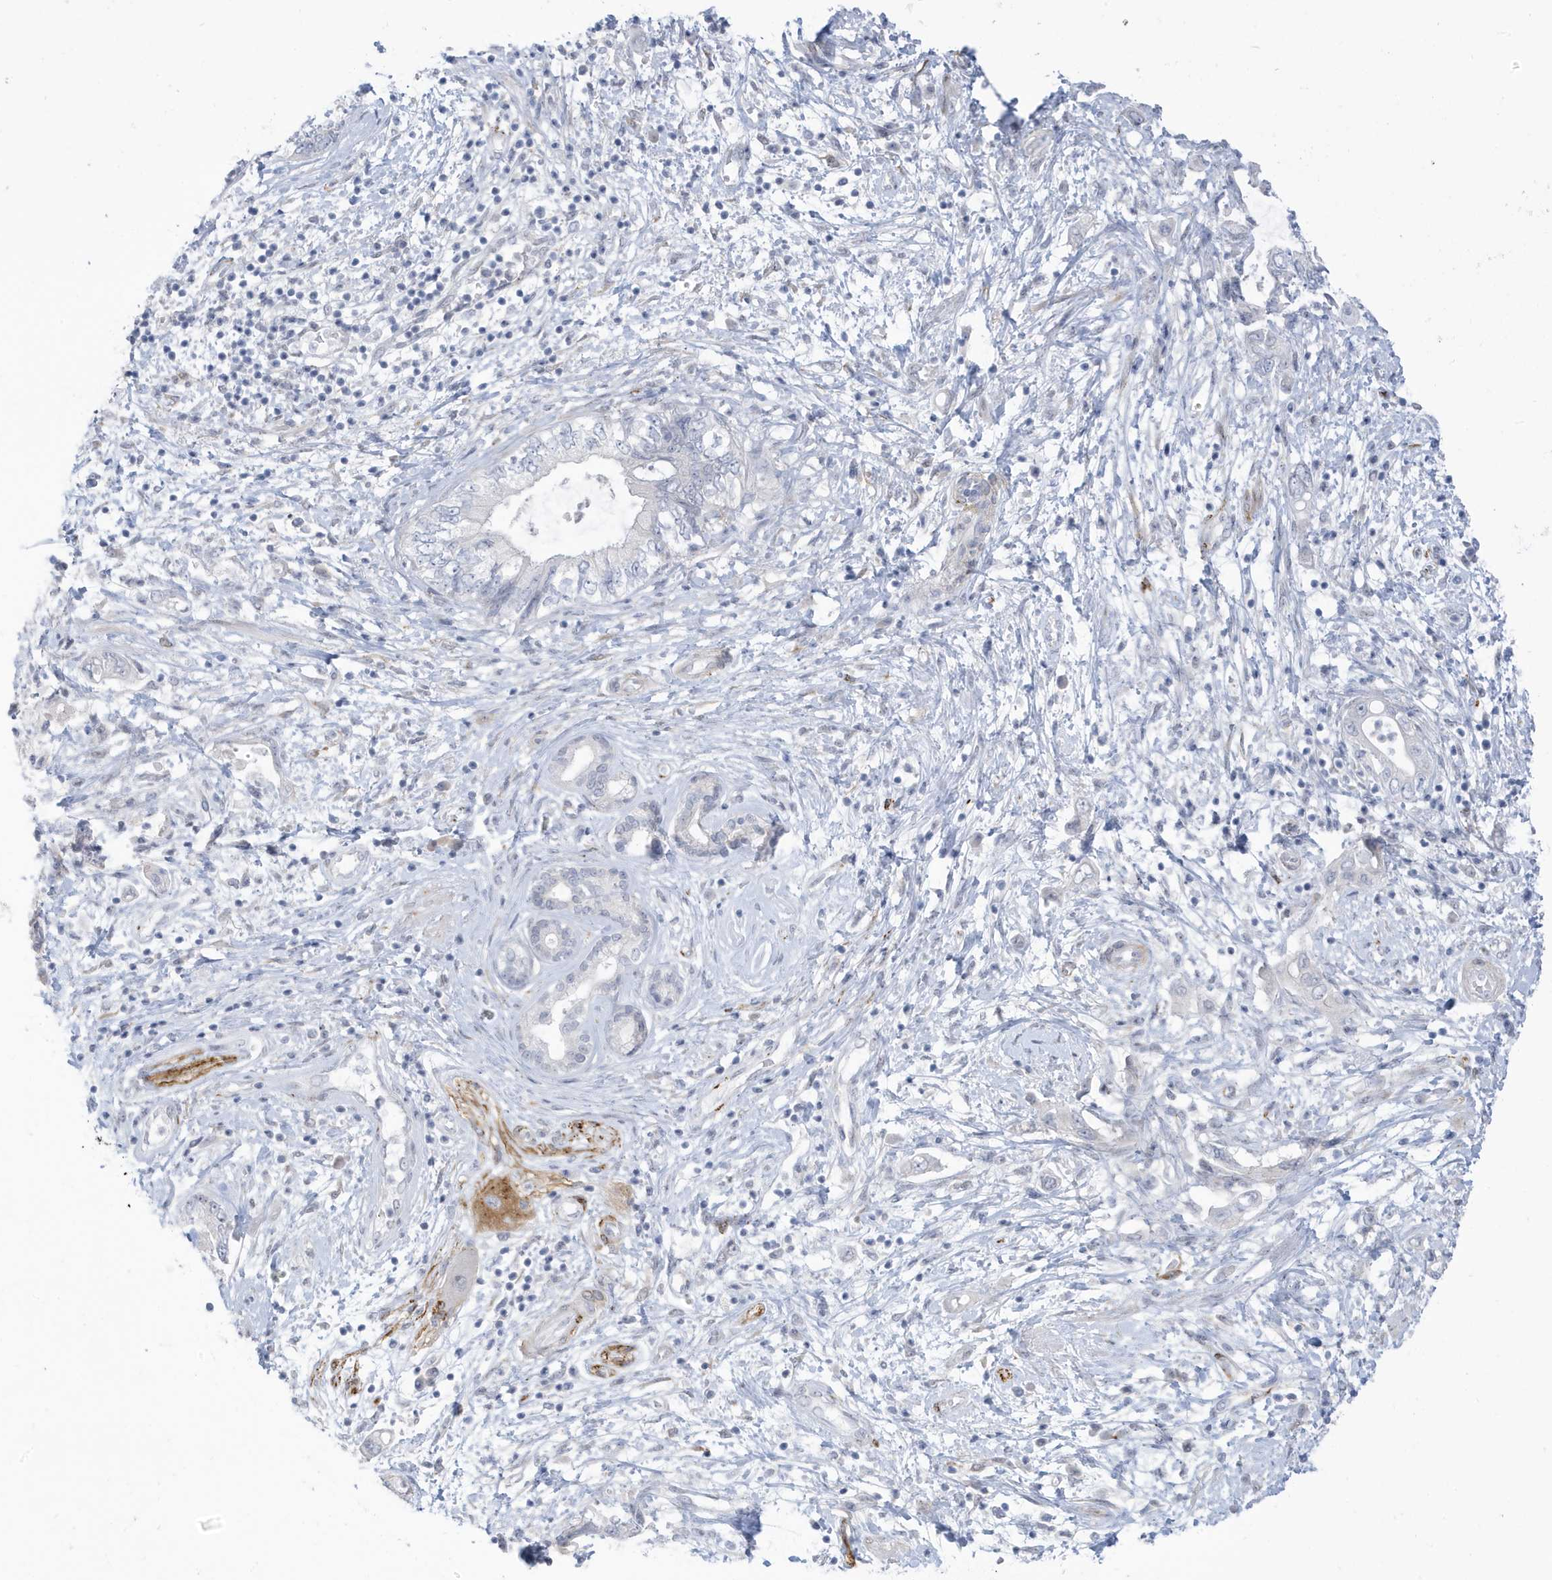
{"staining": {"intensity": "negative", "quantity": "none", "location": "none"}, "tissue": "pancreatic cancer", "cell_type": "Tumor cells", "image_type": "cancer", "snomed": [{"axis": "morphology", "description": "Adenocarcinoma, NOS"}, {"axis": "topography", "description": "Pancreas"}], "caption": "This is an IHC histopathology image of human pancreatic cancer. There is no staining in tumor cells.", "gene": "PERM1", "patient": {"sex": "female", "age": 73}}